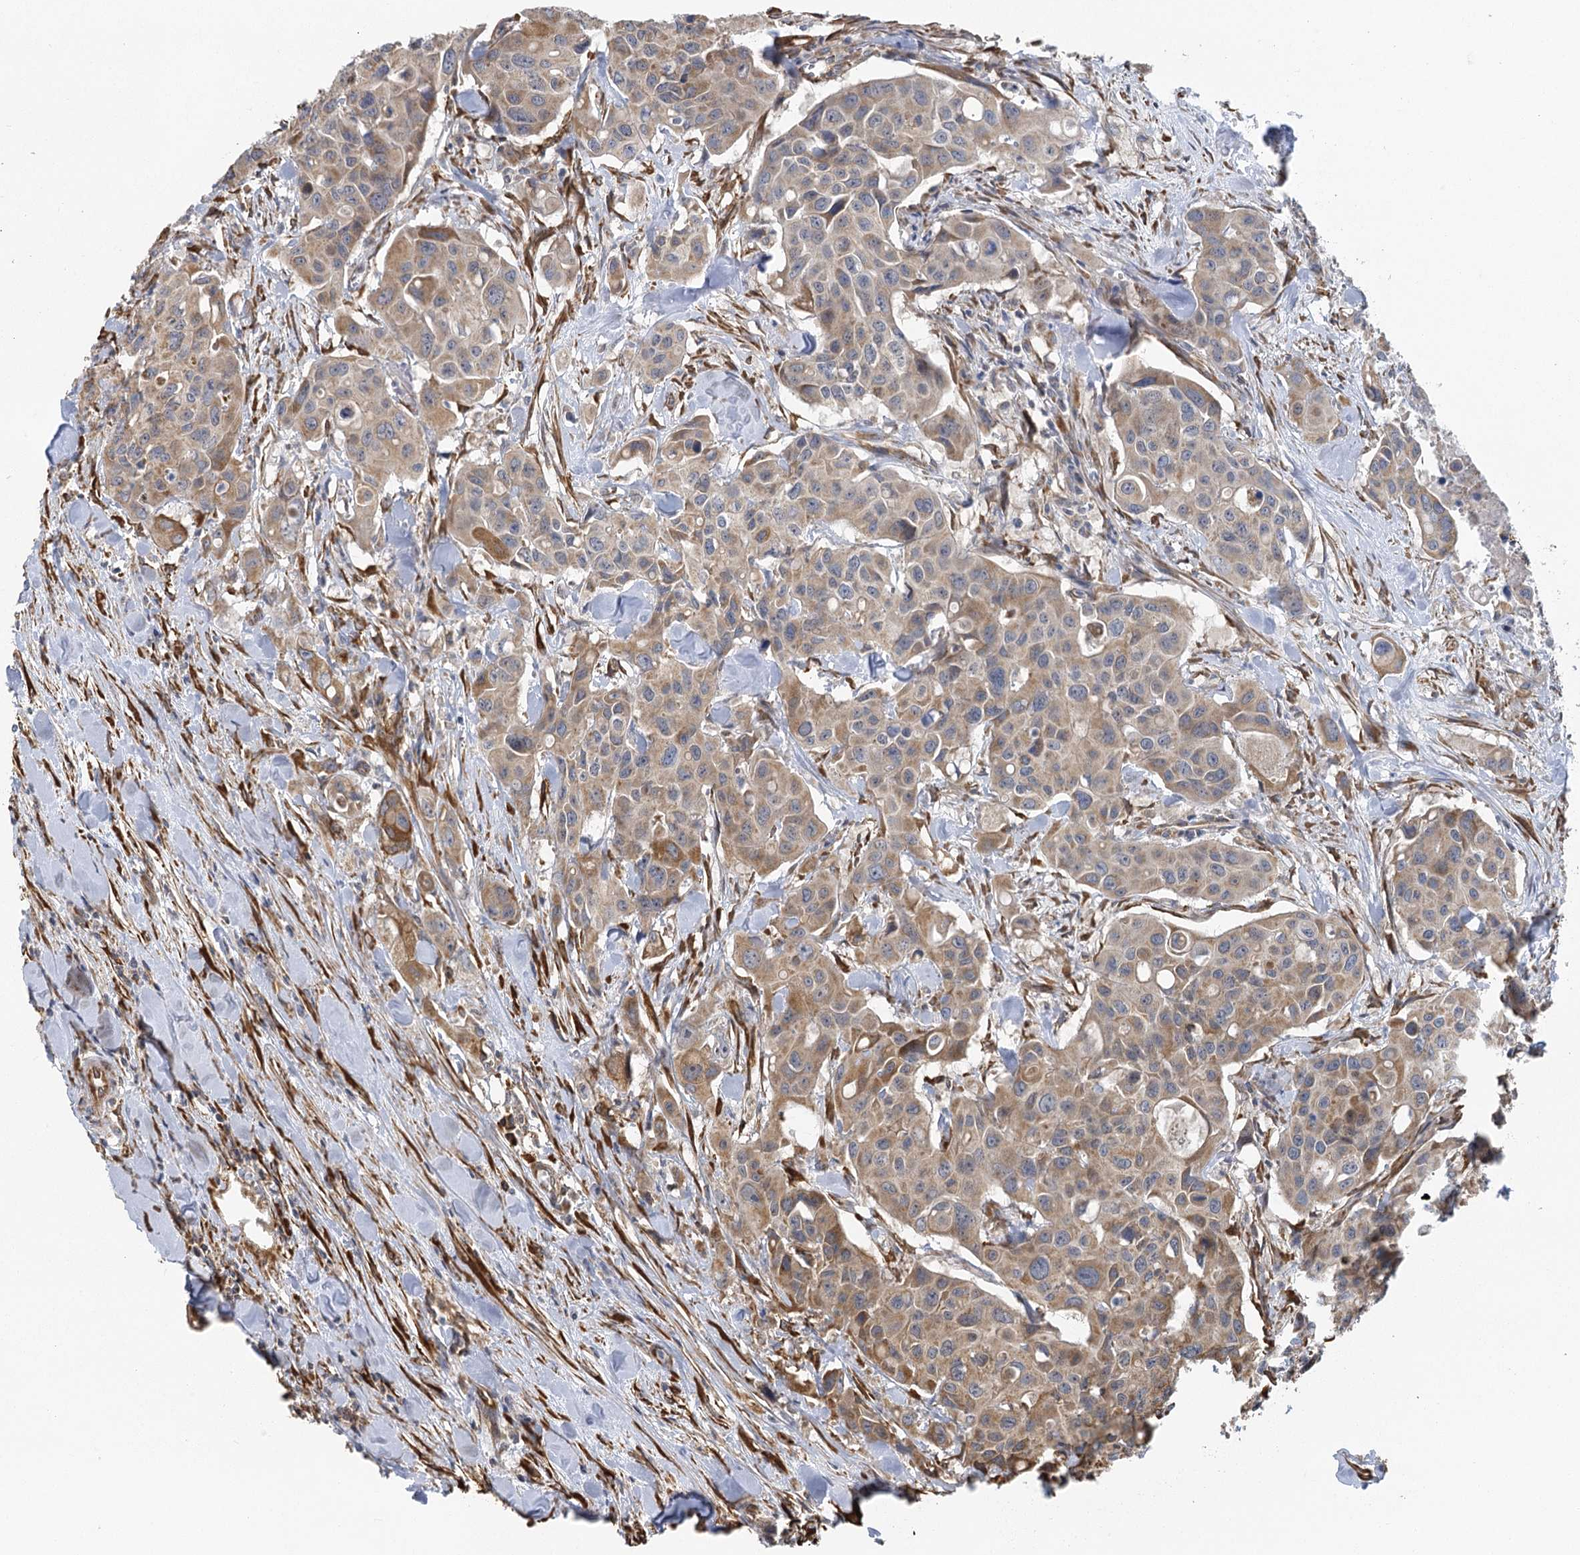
{"staining": {"intensity": "moderate", "quantity": "25%-75%", "location": "cytoplasmic/membranous"}, "tissue": "colorectal cancer", "cell_type": "Tumor cells", "image_type": "cancer", "snomed": [{"axis": "morphology", "description": "Adenocarcinoma, NOS"}, {"axis": "topography", "description": "Colon"}], "caption": "IHC histopathology image of neoplastic tissue: human adenocarcinoma (colorectal) stained using immunohistochemistry (IHC) demonstrates medium levels of moderate protein expression localized specifically in the cytoplasmic/membranous of tumor cells, appearing as a cytoplasmic/membranous brown color.", "gene": "IL11RA", "patient": {"sex": "male", "age": 77}}